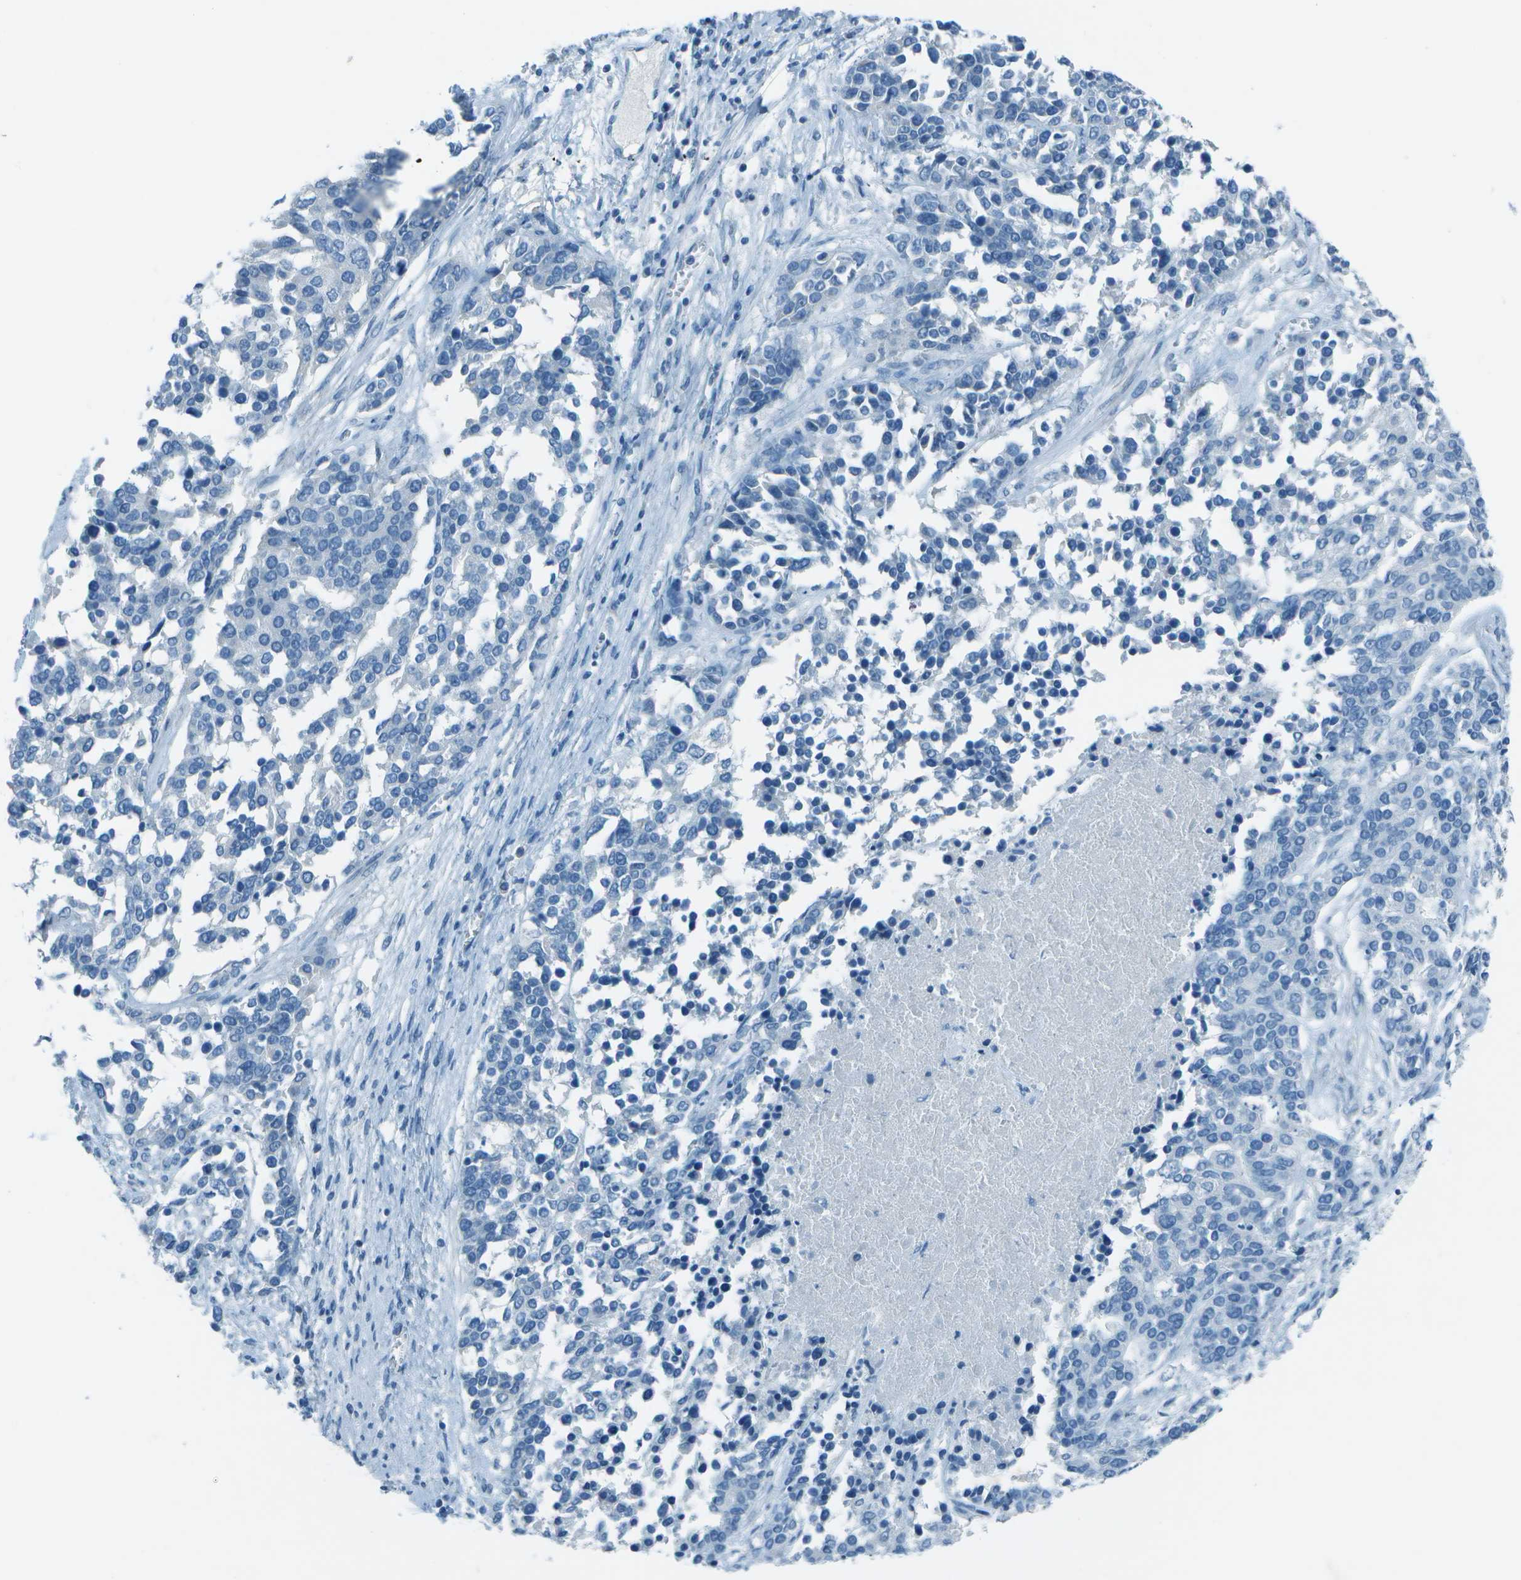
{"staining": {"intensity": "negative", "quantity": "none", "location": "none"}, "tissue": "ovarian cancer", "cell_type": "Tumor cells", "image_type": "cancer", "snomed": [{"axis": "morphology", "description": "Cystadenocarcinoma, serous, NOS"}, {"axis": "topography", "description": "Ovary"}], "caption": "High power microscopy image of an immunohistochemistry (IHC) photomicrograph of serous cystadenocarcinoma (ovarian), revealing no significant staining in tumor cells.", "gene": "FGF1", "patient": {"sex": "female", "age": 44}}